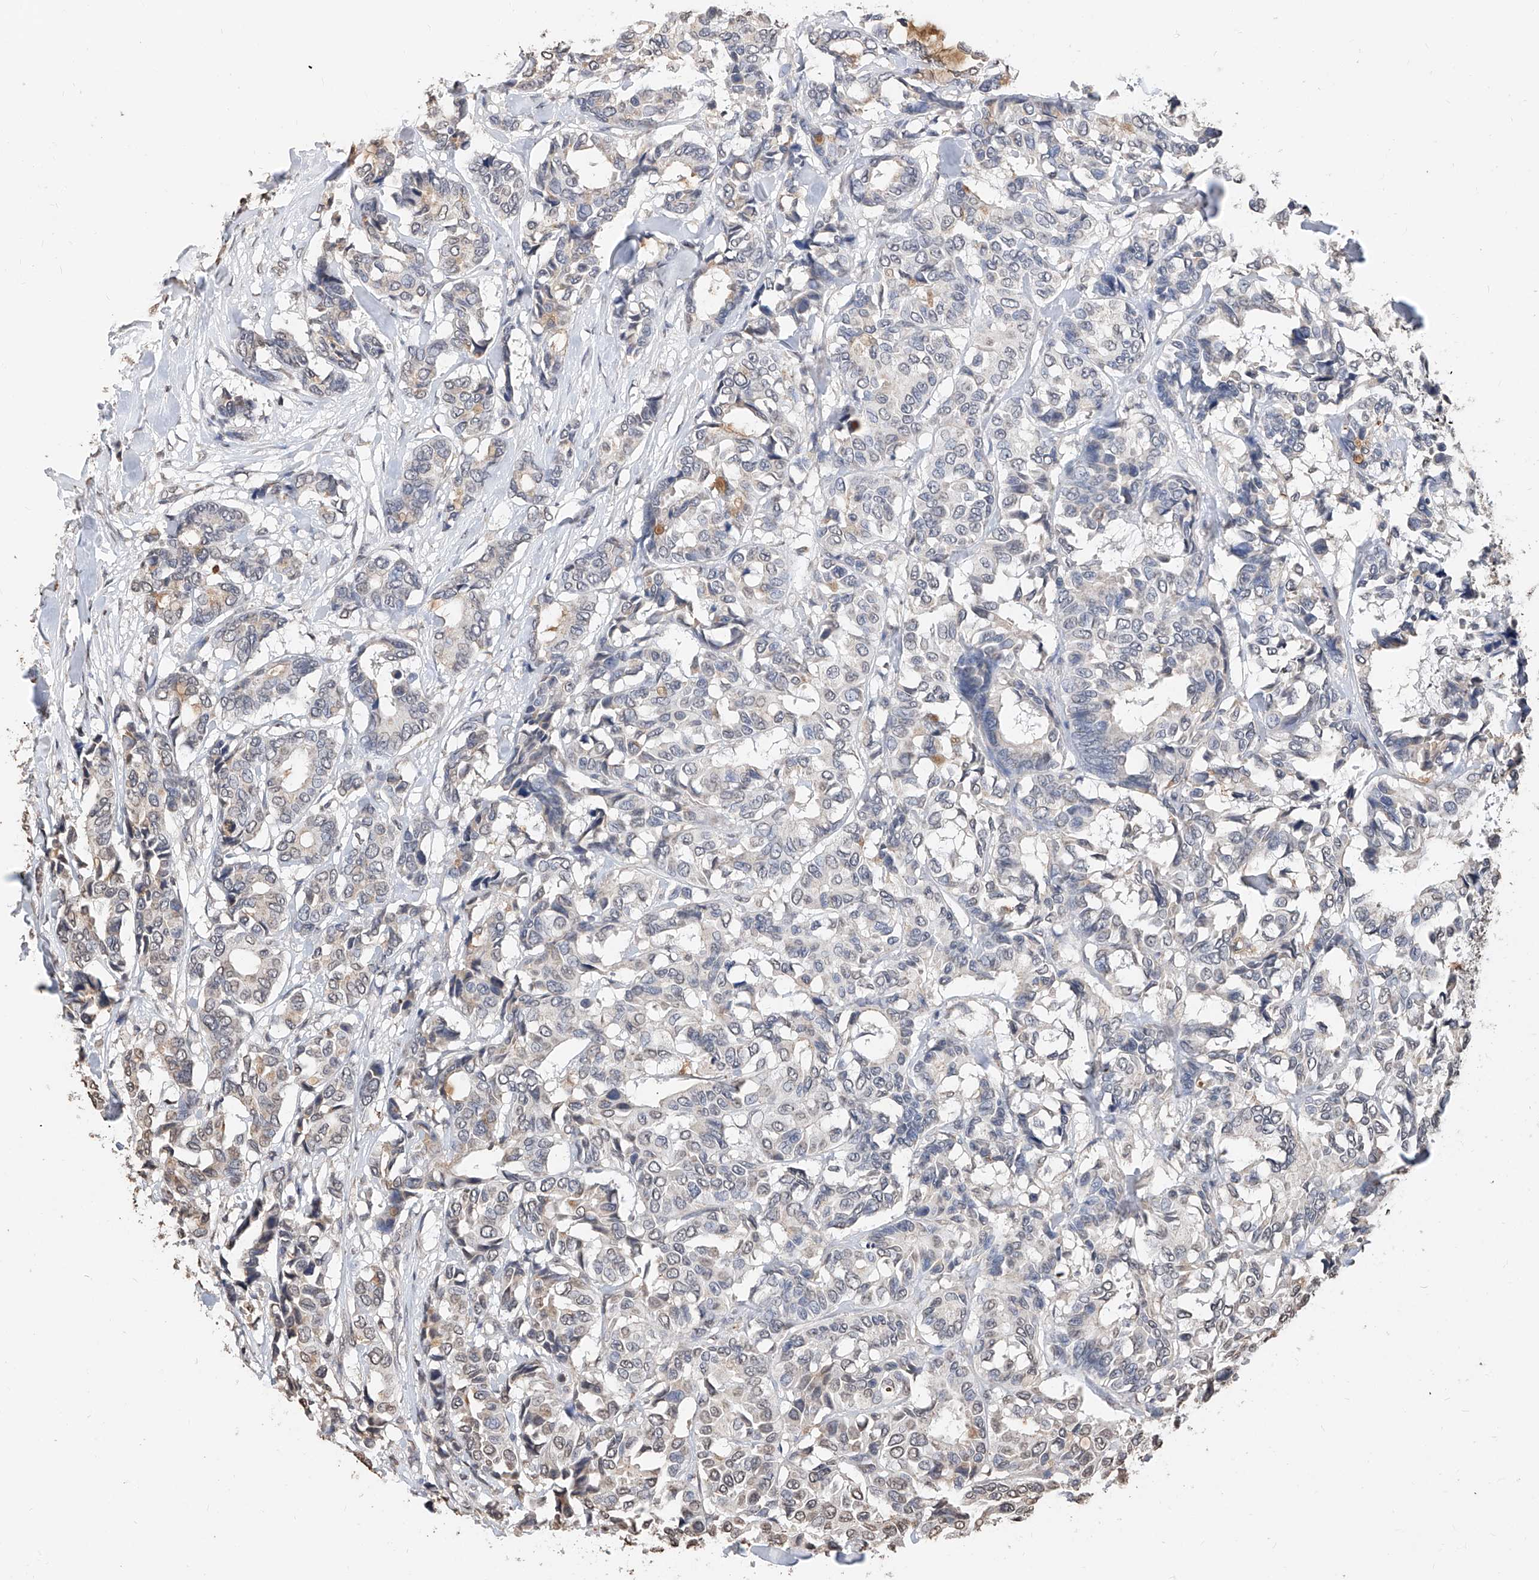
{"staining": {"intensity": "negative", "quantity": "none", "location": "none"}, "tissue": "breast cancer", "cell_type": "Tumor cells", "image_type": "cancer", "snomed": [{"axis": "morphology", "description": "Duct carcinoma"}, {"axis": "topography", "description": "Breast"}], "caption": "This photomicrograph is of breast cancer stained with immunohistochemistry (IHC) to label a protein in brown with the nuclei are counter-stained blue. There is no positivity in tumor cells.", "gene": "RP9", "patient": {"sex": "female", "age": 87}}